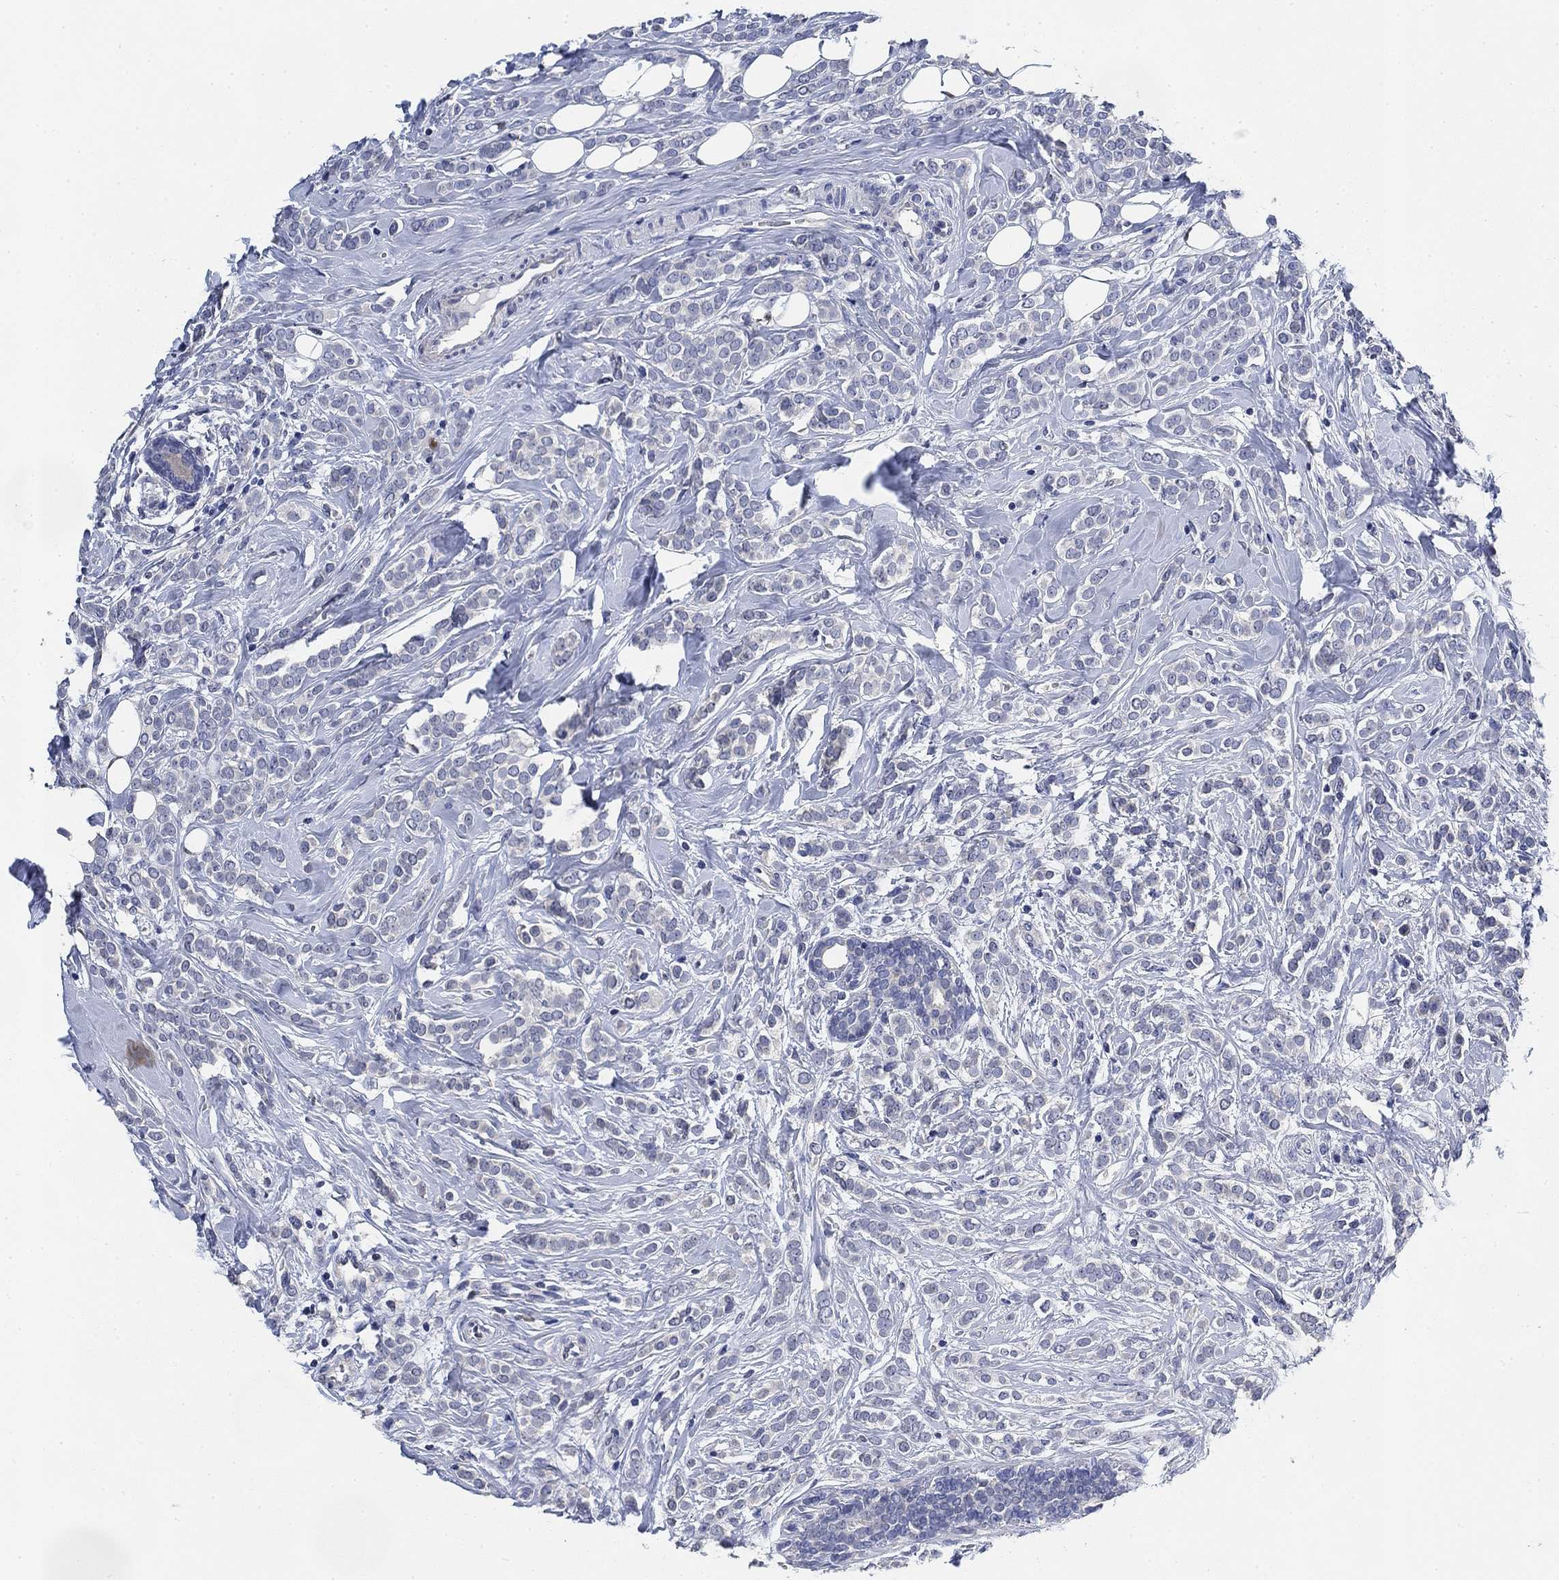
{"staining": {"intensity": "negative", "quantity": "none", "location": "none"}, "tissue": "breast cancer", "cell_type": "Tumor cells", "image_type": "cancer", "snomed": [{"axis": "morphology", "description": "Lobular carcinoma"}, {"axis": "topography", "description": "Breast"}], "caption": "An image of breast cancer stained for a protein demonstrates no brown staining in tumor cells.", "gene": "DAZL", "patient": {"sex": "female", "age": 49}}